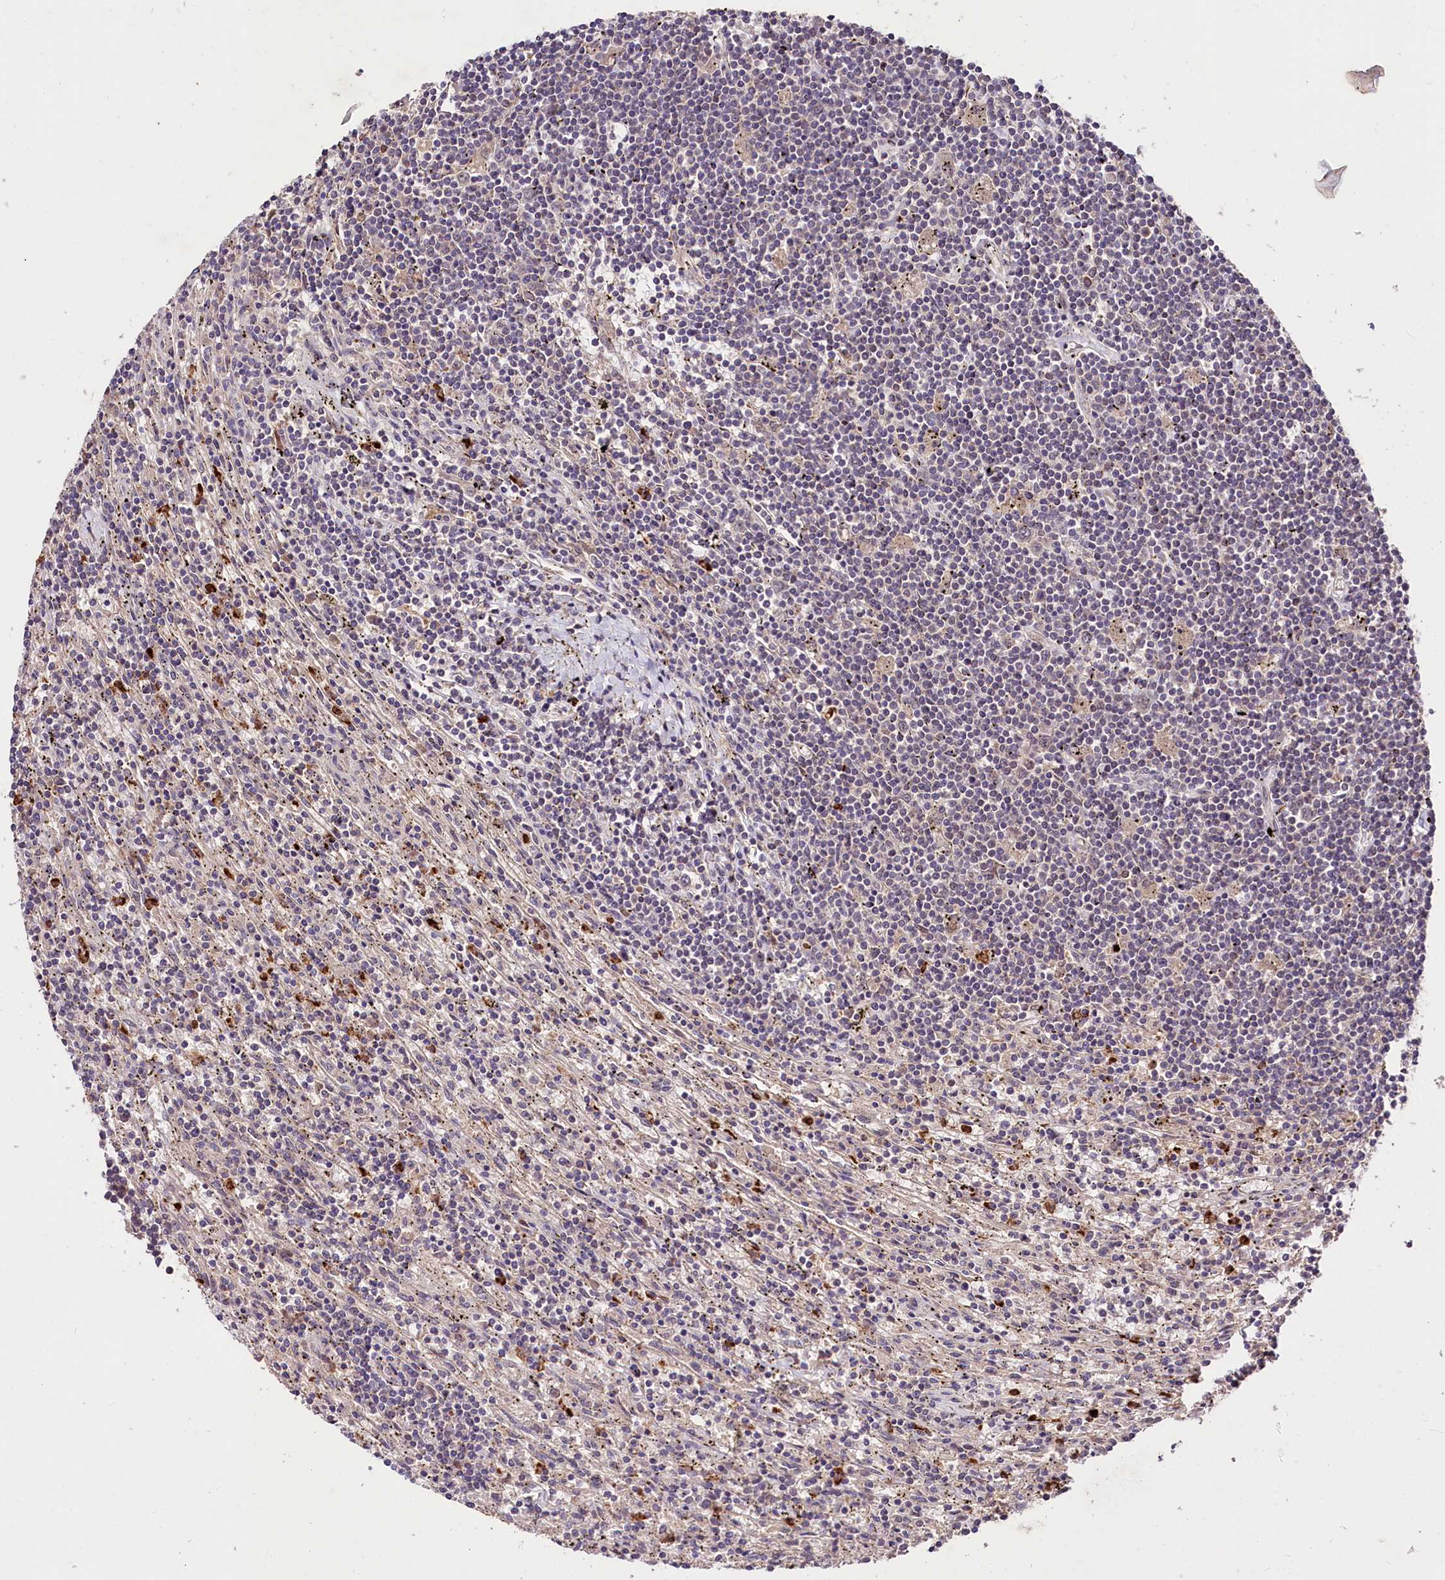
{"staining": {"intensity": "negative", "quantity": "none", "location": "none"}, "tissue": "lymphoma", "cell_type": "Tumor cells", "image_type": "cancer", "snomed": [{"axis": "morphology", "description": "Malignant lymphoma, non-Hodgkin's type, Low grade"}, {"axis": "topography", "description": "Spleen"}], "caption": "A micrograph of human lymphoma is negative for staining in tumor cells. (DAB (3,3'-diaminobenzidine) IHC visualized using brightfield microscopy, high magnification).", "gene": "KLRB1", "patient": {"sex": "male", "age": 76}}